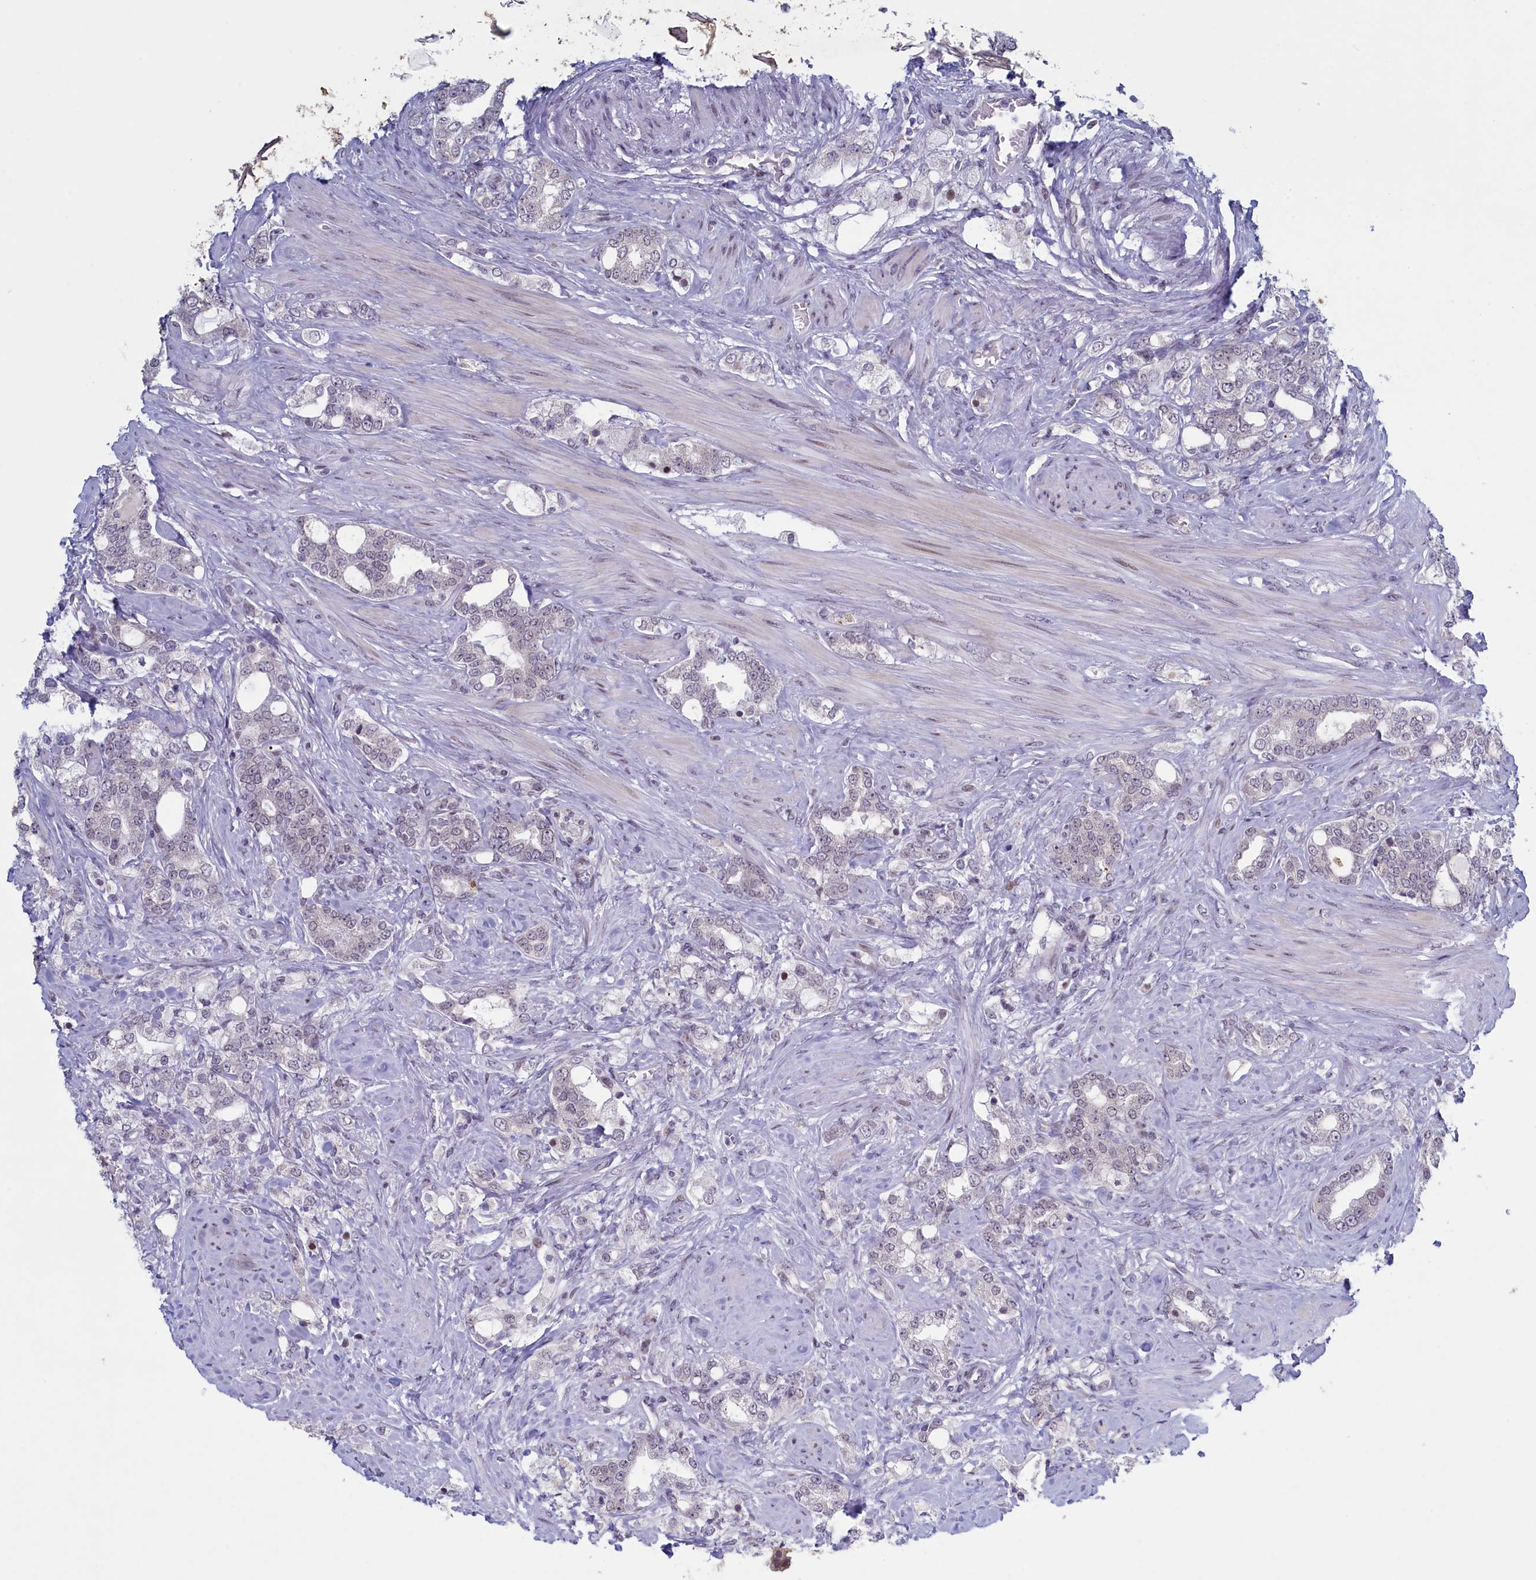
{"staining": {"intensity": "negative", "quantity": "none", "location": "none"}, "tissue": "prostate cancer", "cell_type": "Tumor cells", "image_type": "cancer", "snomed": [{"axis": "morphology", "description": "Adenocarcinoma, High grade"}, {"axis": "topography", "description": "Prostate"}], "caption": "High power microscopy micrograph of an immunohistochemistry micrograph of prostate adenocarcinoma (high-grade), revealing no significant expression in tumor cells.", "gene": "ATF7IP2", "patient": {"sex": "male", "age": 64}}